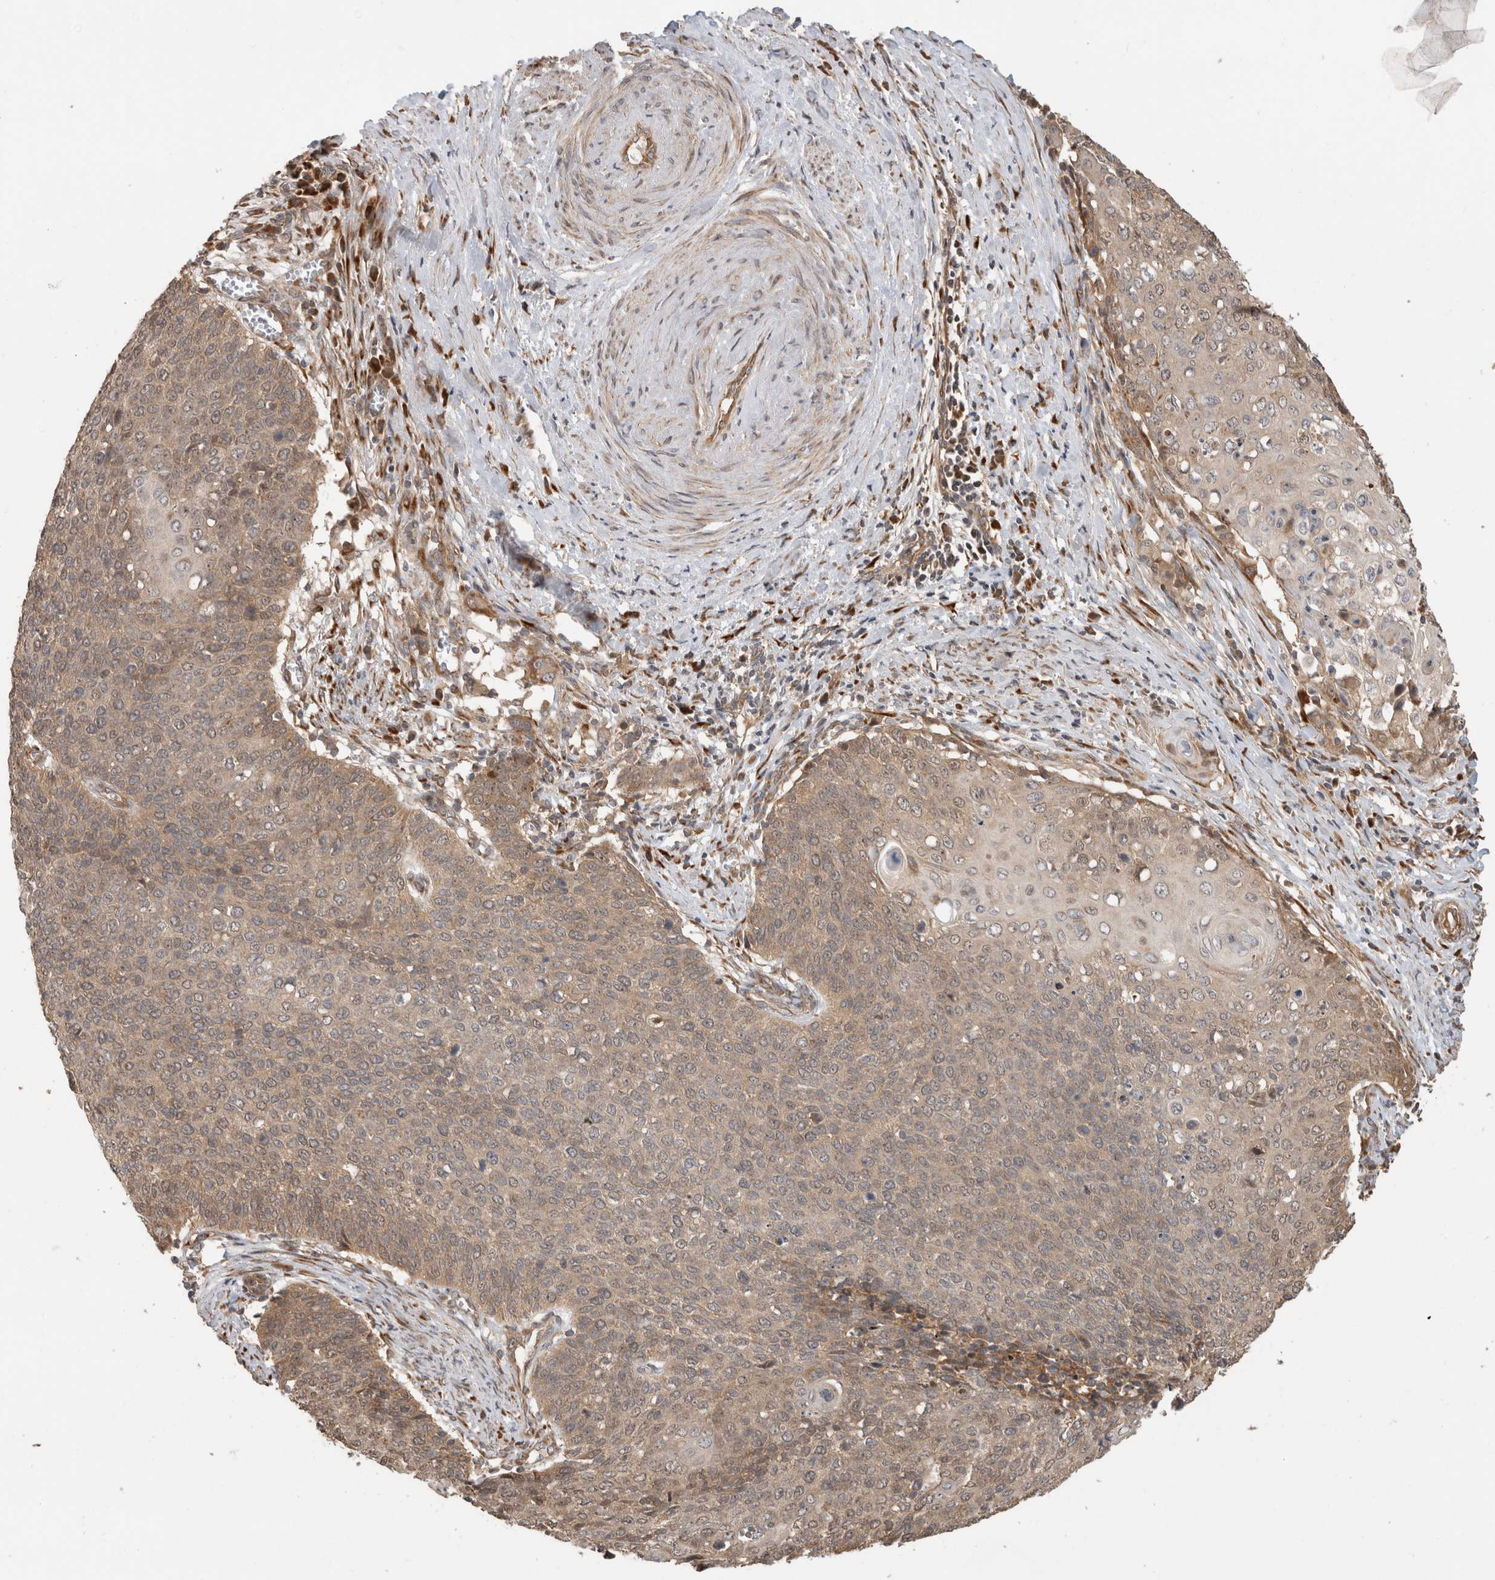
{"staining": {"intensity": "weak", "quantity": ">75%", "location": "cytoplasmic/membranous"}, "tissue": "cervical cancer", "cell_type": "Tumor cells", "image_type": "cancer", "snomed": [{"axis": "morphology", "description": "Squamous cell carcinoma, NOS"}, {"axis": "topography", "description": "Cervix"}], "caption": "IHC image of neoplastic tissue: cervical cancer stained using IHC reveals low levels of weak protein expression localized specifically in the cytoplasmic/membranous of tumor cells, appearing as a cytoplasmic/membranous brown color.", "gene": "PCDHB15", "patient": {"sex": "female", "age": 39}}